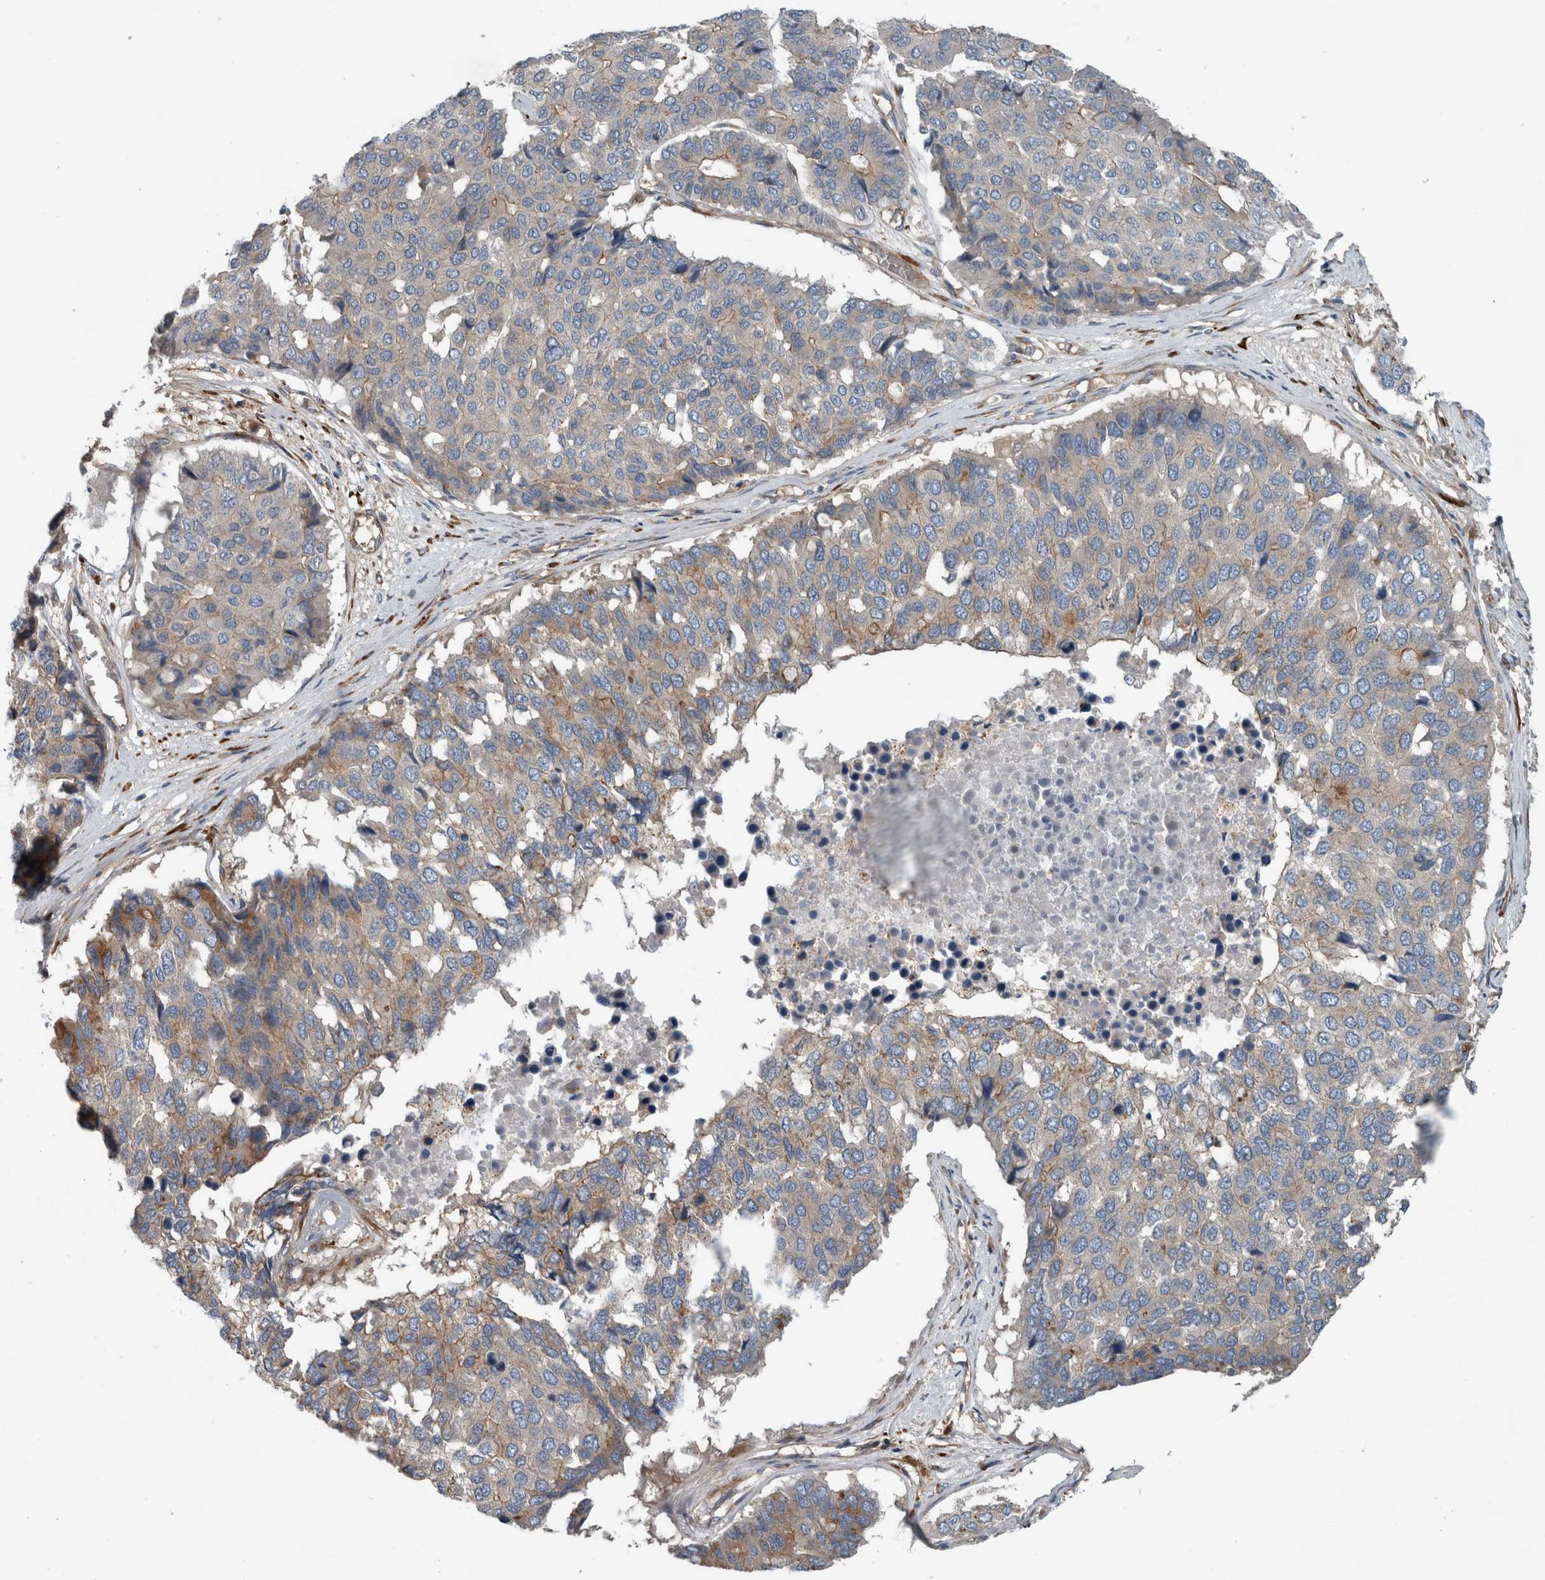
{"staining": {"intensity": "strong", "quantity": "<25%", "location": "cytoplasmic/membranous"}, "tissue": "pancreatic cancer", "cell_type": "Tumor cells", "image_type": "cancer", "snomed": [{"axis": "morphology", "description": "Adenocarcinoma, NOS"}, {"axis": "topography", "description": "Pancreas"}], "caption": "An image of pancreatic cancer (adenocarcinoma) stained for a protein displays strong cytoplasmic/membranous brown staining in tumor cells. (DAB (3,3'-diaminobenzidine) = brown stain, brightfield microscopy at high magnification).", "gene": "GLT8D2", "patient": {"sex": "male", "age": 50}}